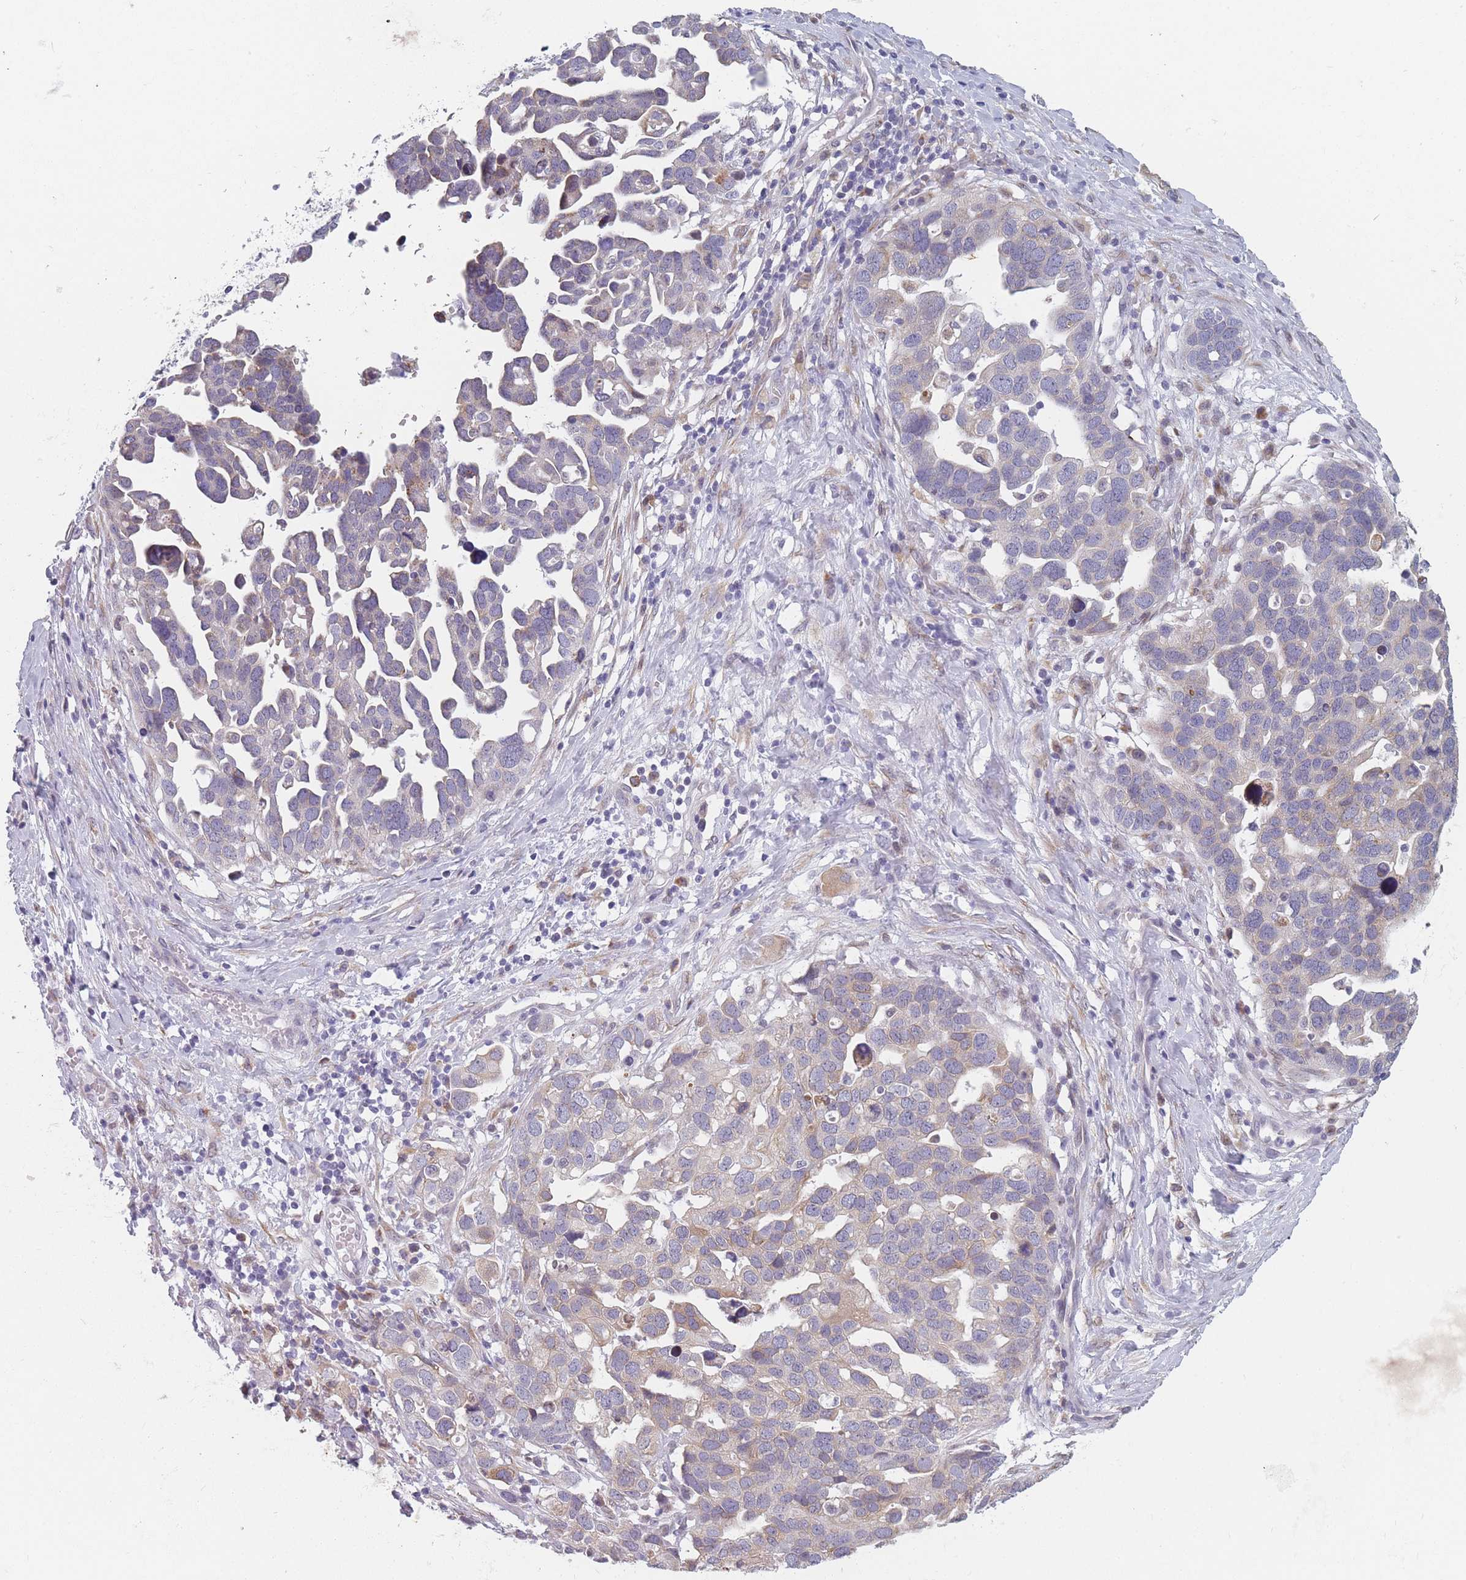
{"staining": {"intensity": "weak", "quantity": "<25%", "location": "cytoplasmic/membranous"}, "tissue": "ovarian cancer", "cell_type": "Tumor cells", "image_type": "cancer", "snomed": [{"axis": "morphology", "description": "Cystadenocarcinoma, serous, NOS"}, {"axis": "topography", "description": "Ovary"}], "caption": "Immunohistochemistry (IHC) micrograph of ovarian cancer stained for a protein (brown), which shows no expression in tumor cells.", "gene": "TMED10", "patient": {"sex": "female", "age": 54}}